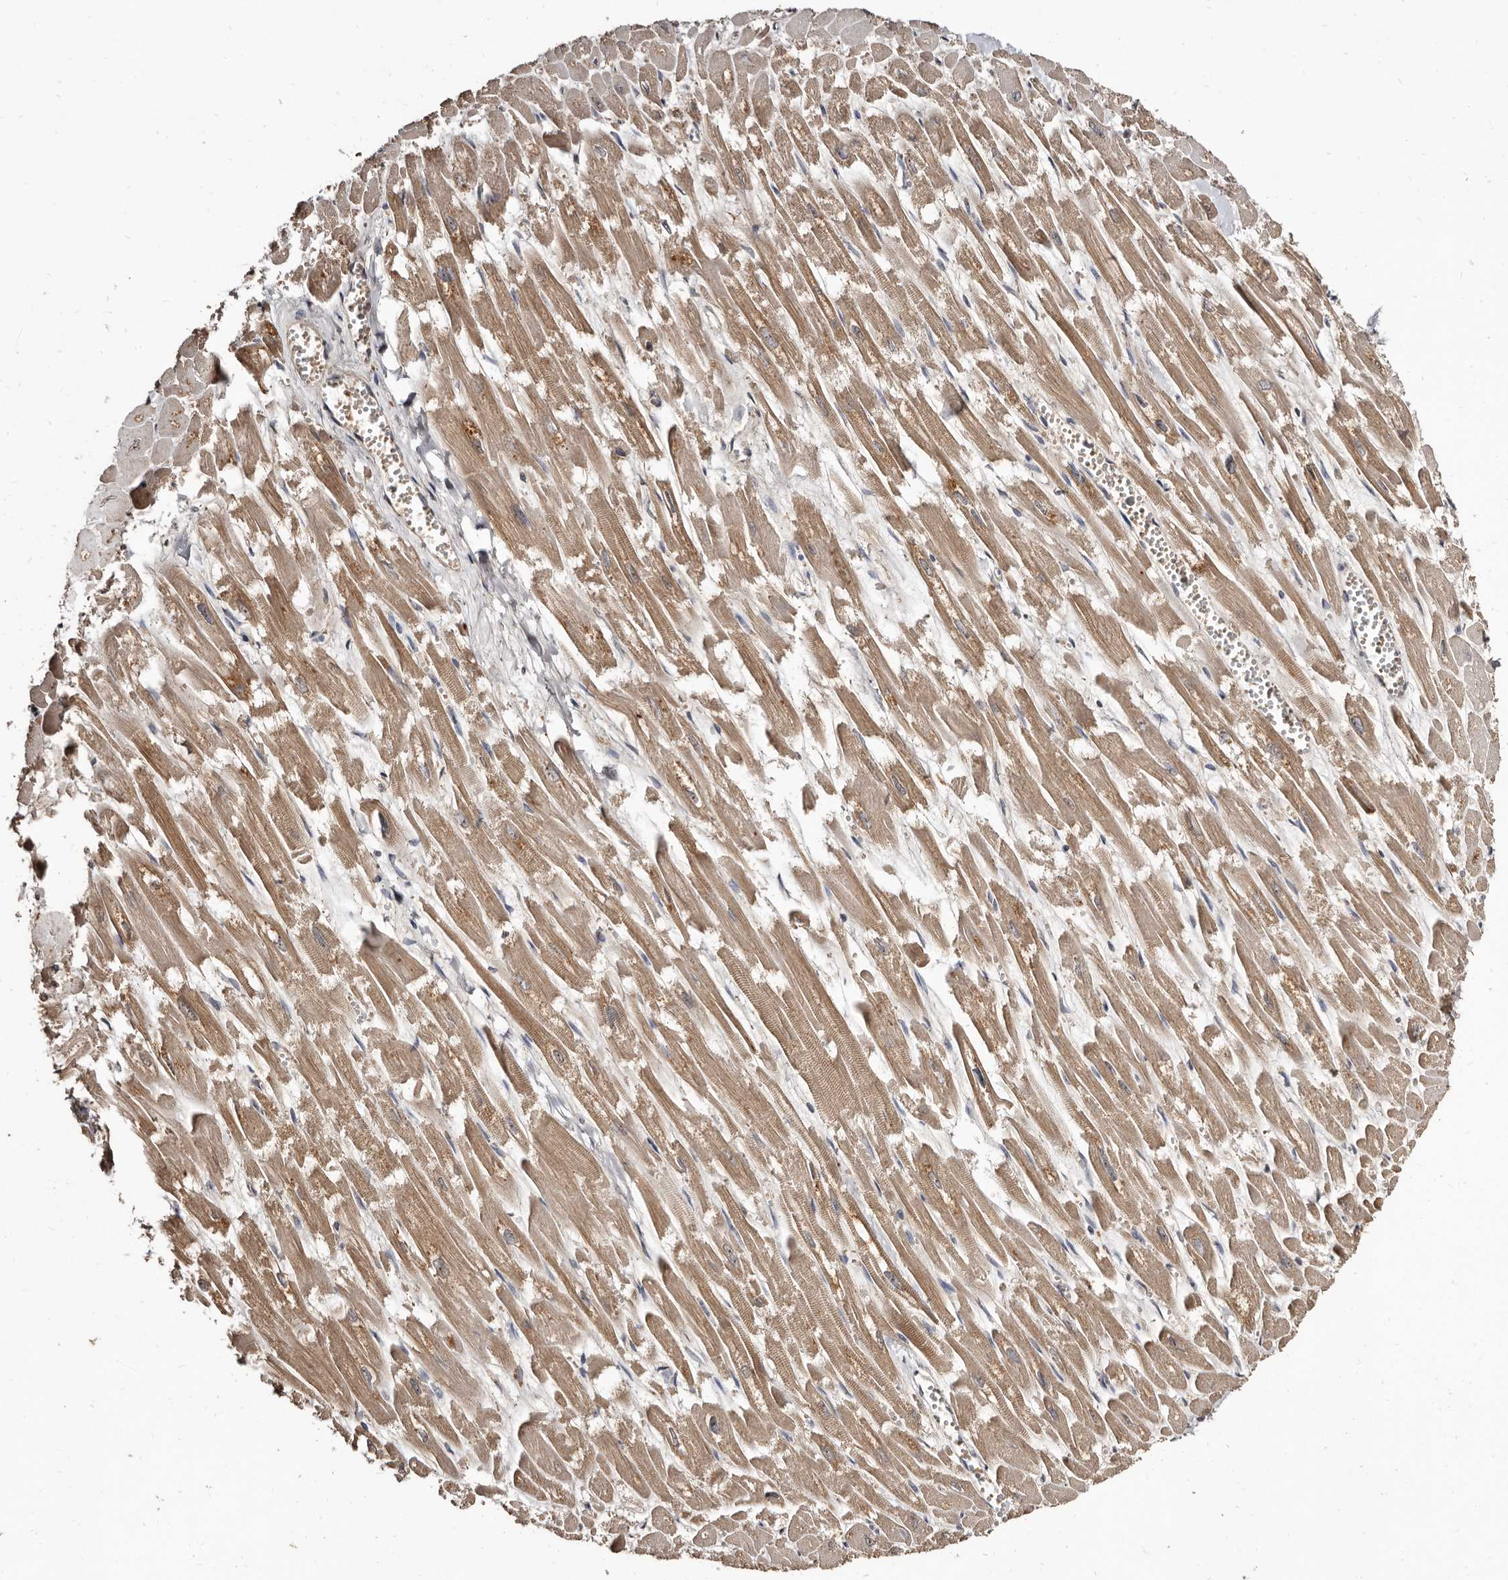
{"staining": {"intensity": "moderate", "quantity": ">75%", "location": "cytoplasmic/membranous"}, "tissue": "heart muscle", "cell_type": "Cardiomyocytes", "image_type": "normal", "snomed": [{"axis": "morphology", "description": "Normal tissue, NOS"}, {"axis": "topography", "description": "Heart"}], "caption": "IHC (DAB (3,3'-diaminobenzidine)) staining of benign heart muscle reveals moderate cytoplasmic/membranous protein expression in about >75% of cardiomyocytes.", "gene": "AKAP7", "patient": {"sex": "male", "age": 54}}